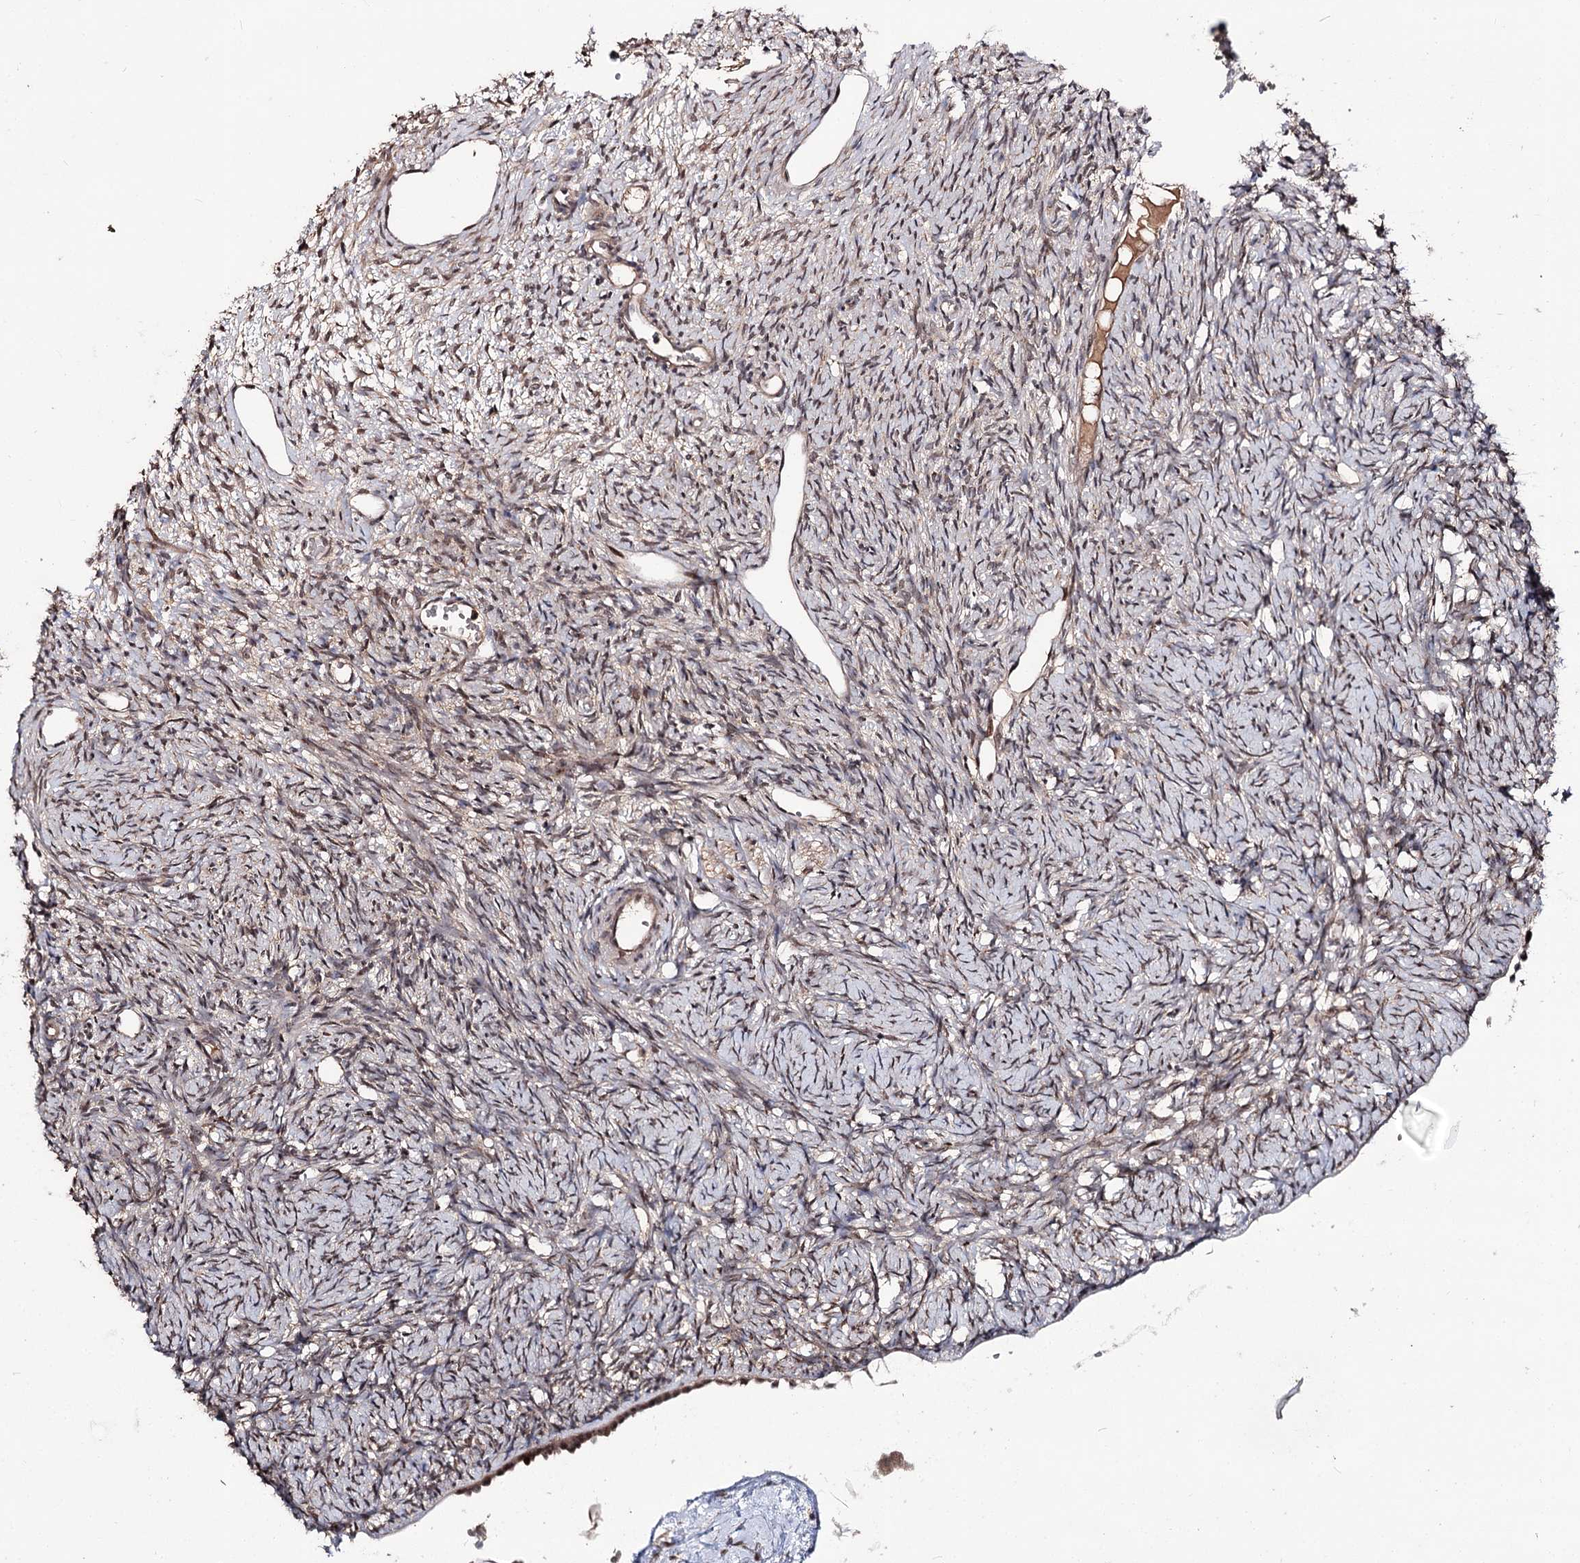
{"staining": {"intensity": "moderate", "quantity": "25%-75%", "location": "cytoplasmic/membranous,nuclear"}, "tissue": "ovary", "cell_type": "Ovarian stroma cells", "image_type": "normal", "snomed": [{"axis": "morphology", "description": "Normal tissue, NOS"}, {"axis": "topography", "description": "Ovary"}], "caption": "This image demonstrates immunohistochemistry (IHC) staining of unremarkable ovary, with medium moderate cytoplasmic/membranous,nuclear staining in about 25%-75% of ovarian stroma cells.", "gene": "FAM53B", "patient": {"sex": "female", "age": 51}}